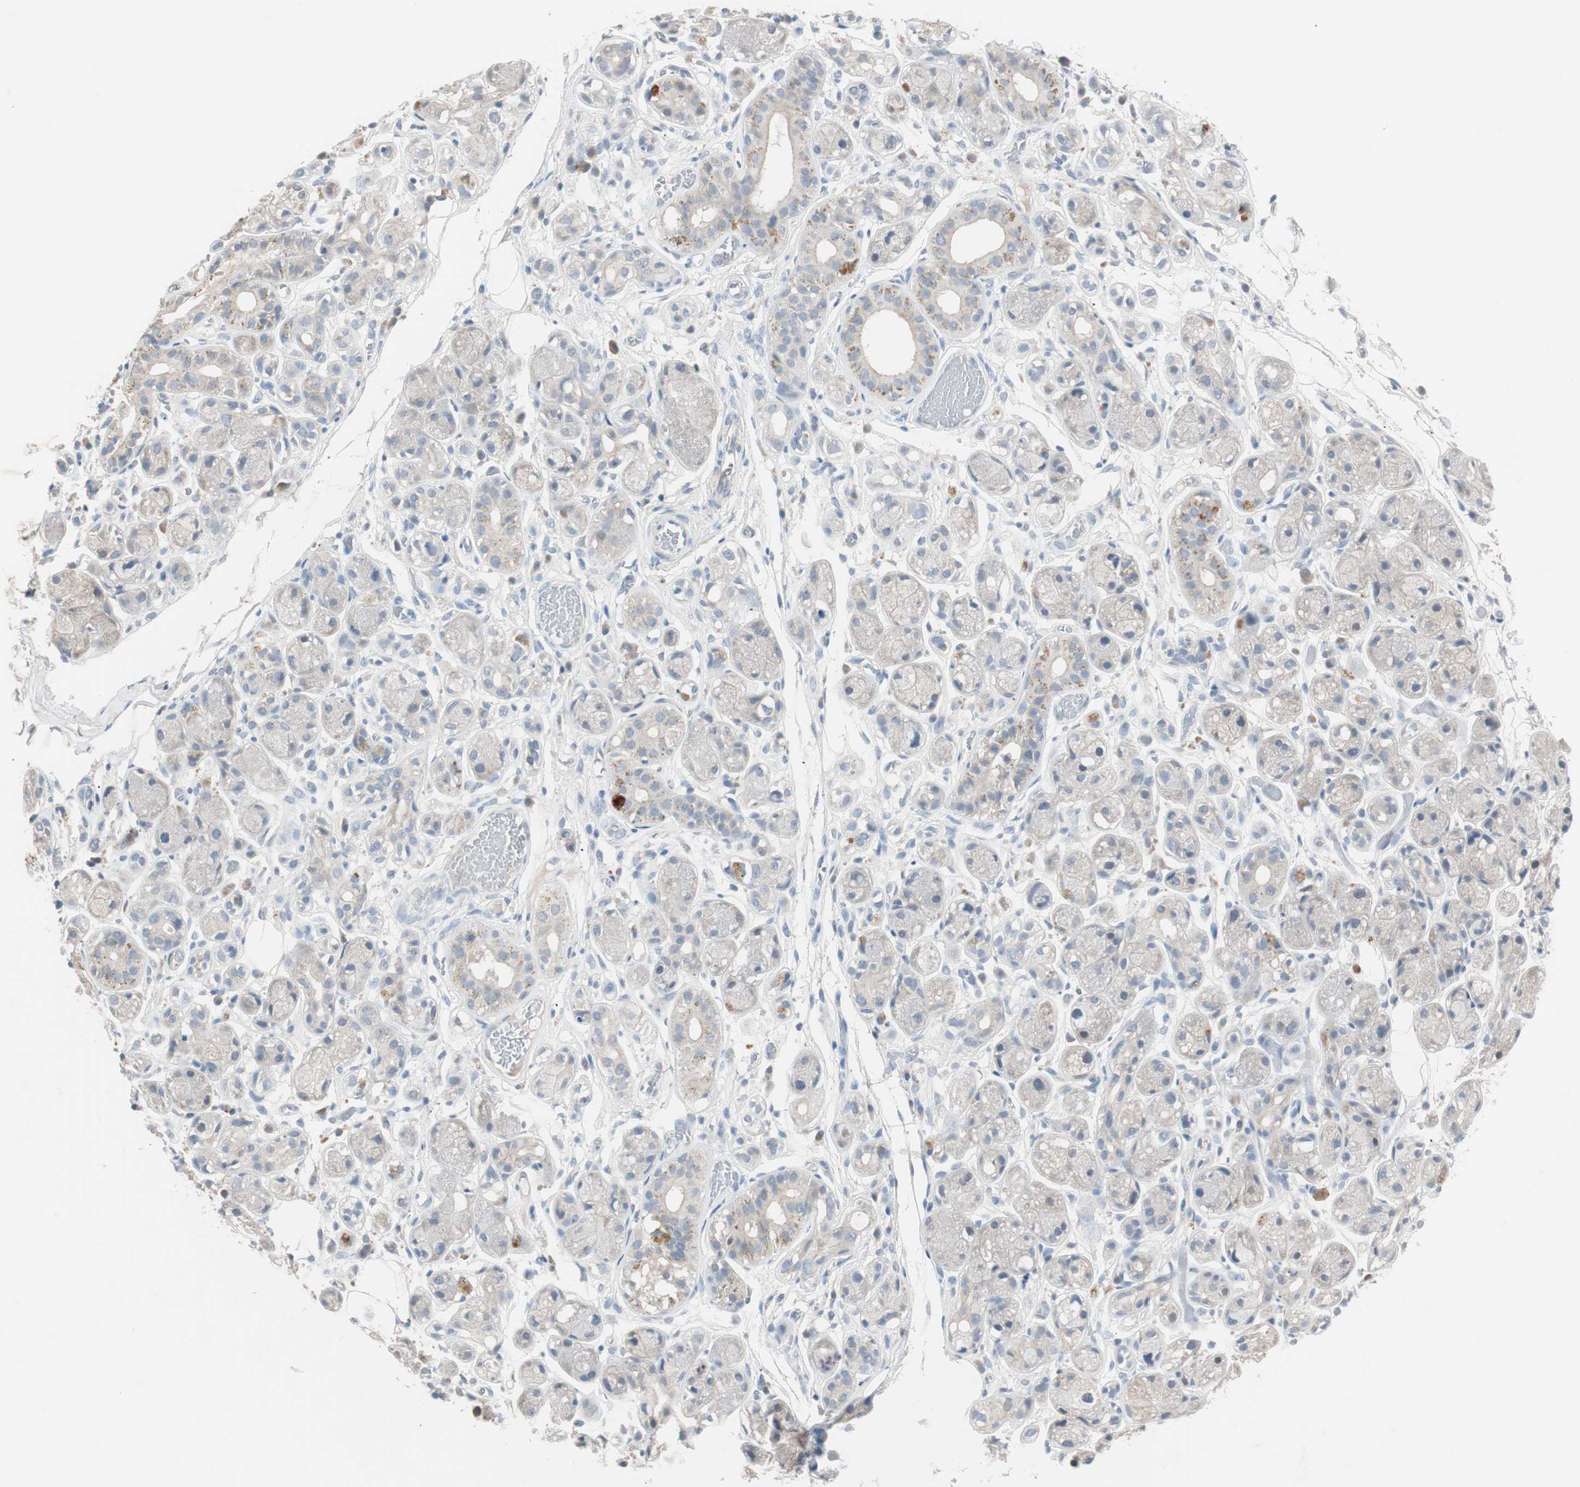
{"staining": {"intensity": "negative", "quantity": "none", "location": "none"}, "tissue": "adipose tissue", "cell_type": "Adipocytes", "image_type": "normal", "snomed": [{"axis": "morphology", "description": "Normal tissue, NOS"}, {"axis": "morphology", "description": "Inflammation, NOS"}, {"axis": "topography", "description": "Vascular tissue"}, {"axis": "topography", "description": "Salivary gland"}], "caption": "Immunohistochemical staining of benign human adipose tissue shows no significant expression in adipocytes.", "gene": "KHK", "patient": {"sex": "female", "age": 75}}